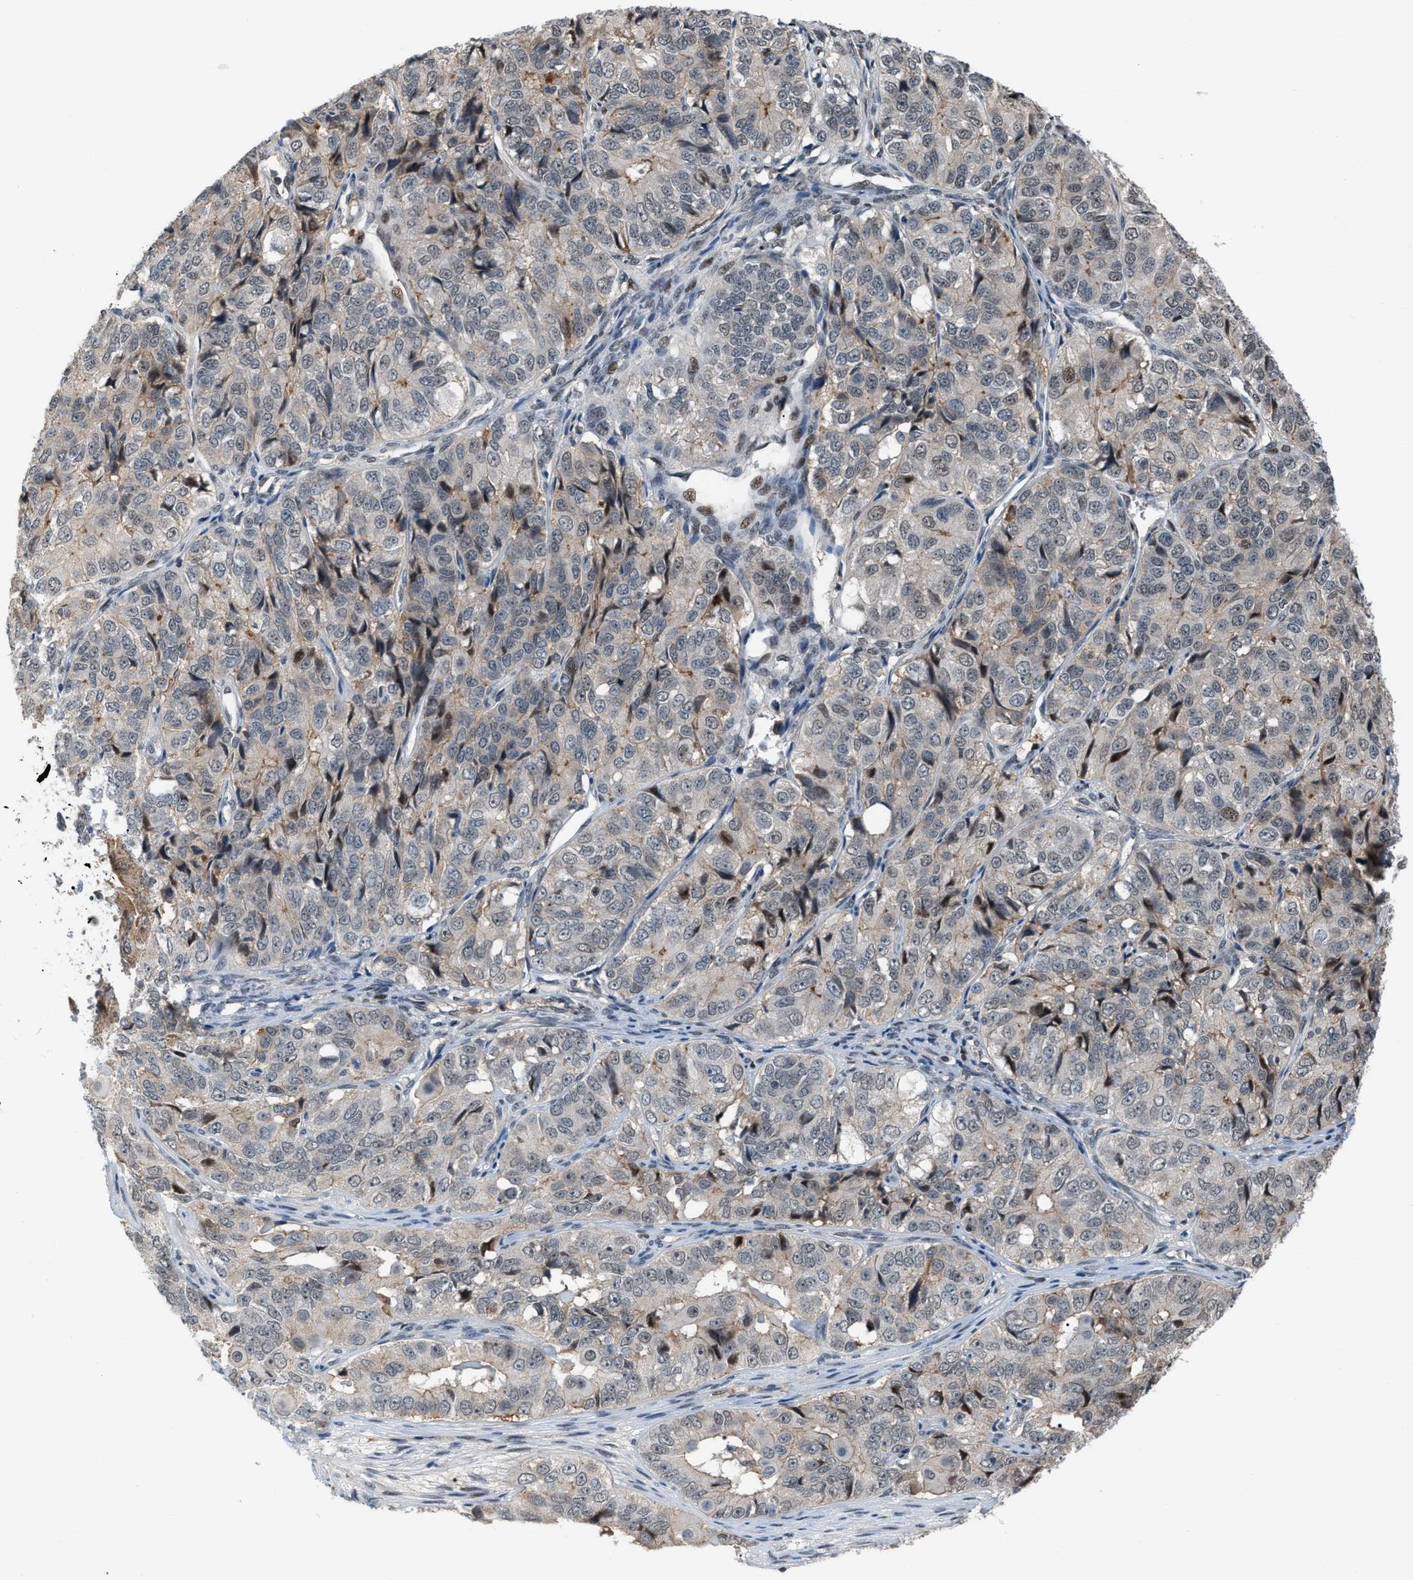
{"staining": {"intensity": "weak", "quantity": "<25%", "location": "nuclear"}, "tissue": "ovarian cancer", "cell_type": "Tumor cells", "image_type": "cancer", "snomed": [{"axis": "morphology", "description": "Carcinoma, endometroid"}, {"axis": "topography", "description": "Ovary"}], "caption": "Immunohistochemical staining of ovarian endometroid carcinoma reveals no significant expression in tumor cells. (DAB (3,3'-diaminobenzidine) immunohistochemistry (IHC) visualized using brightfield microscopy, high magnification).", "gene": "RFFL", "patient": {"sex": "female", "age": 51}}